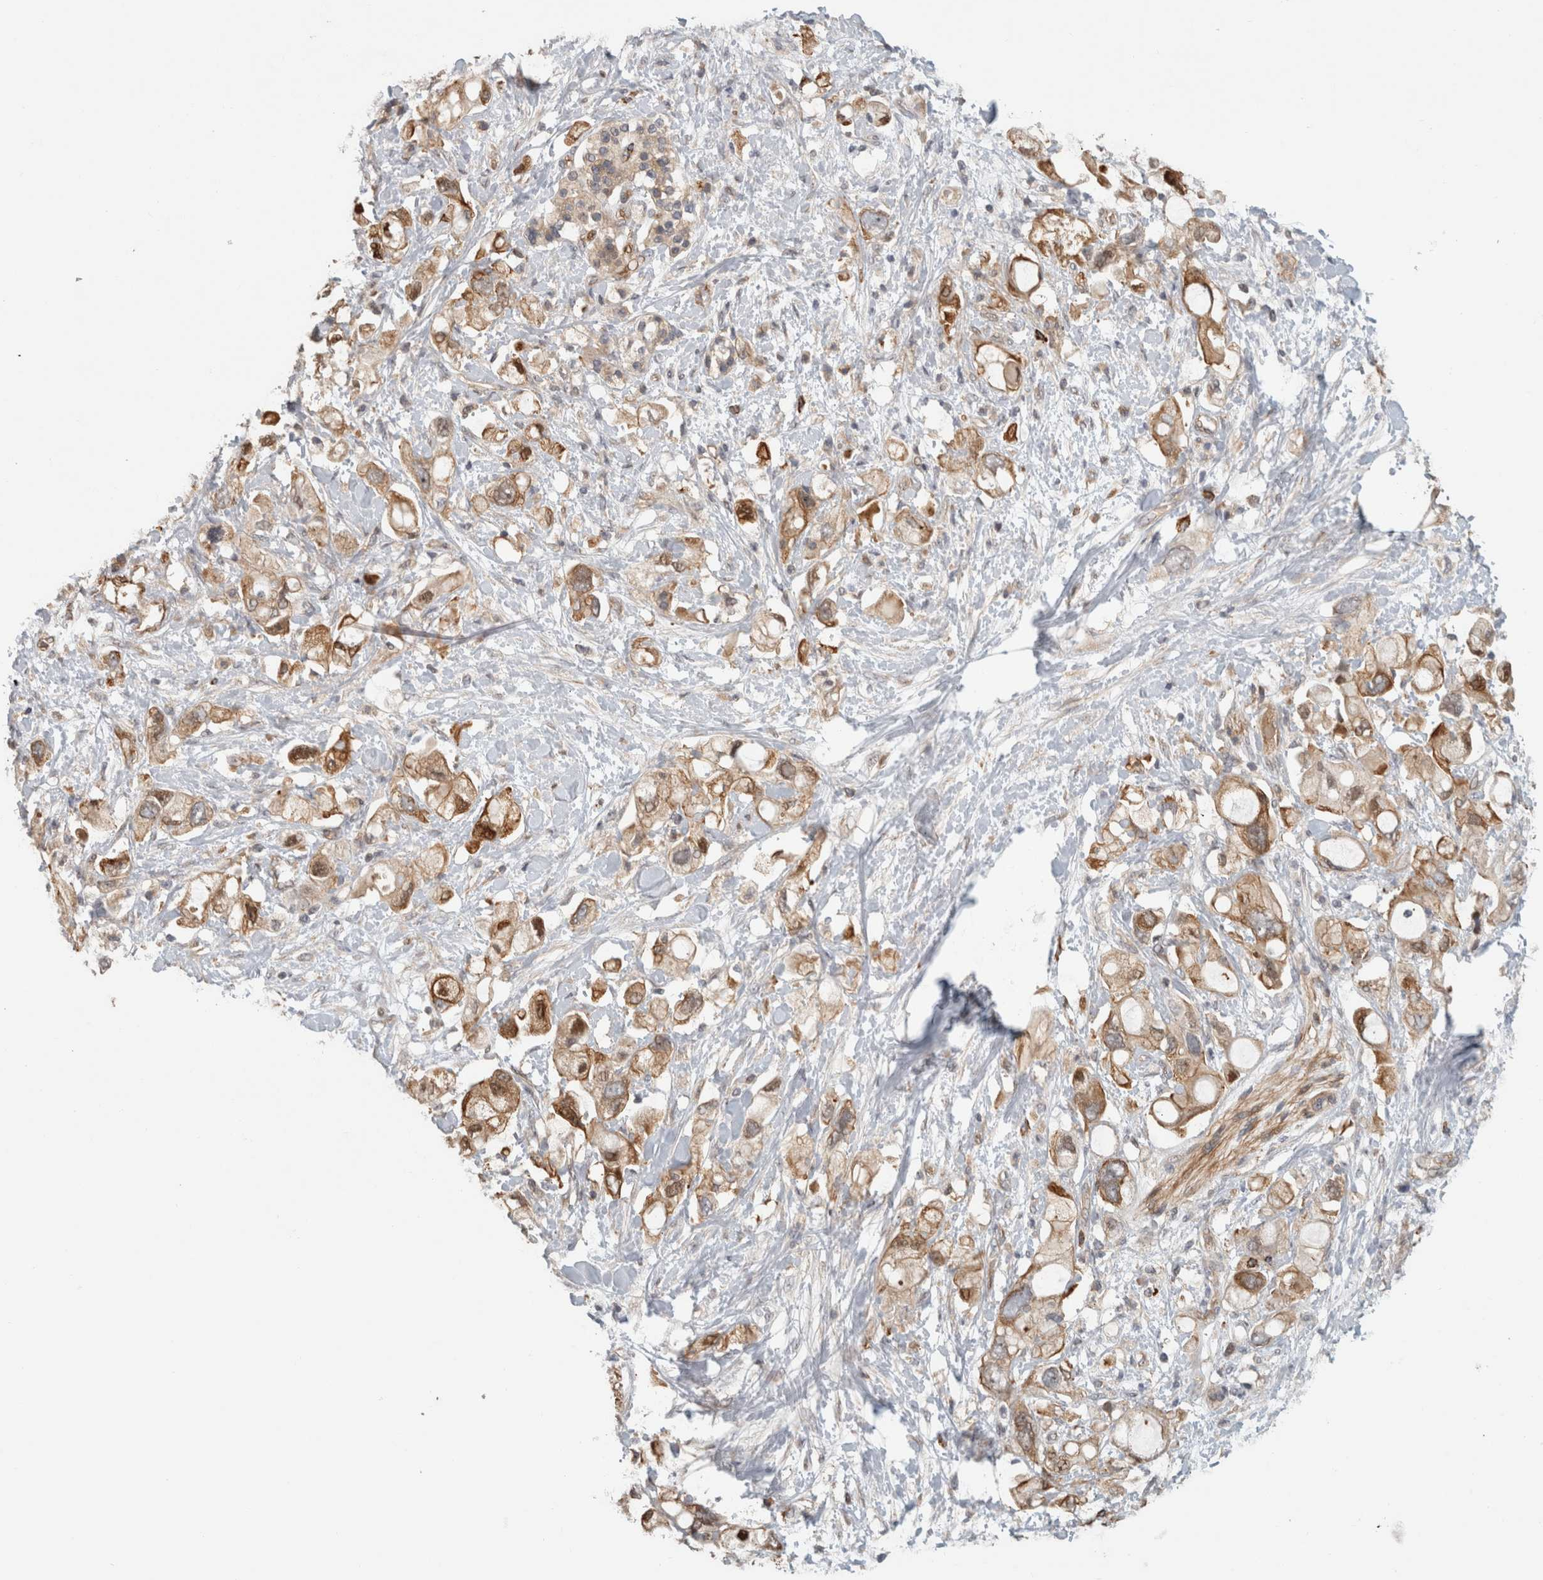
{"staining": {"intensity": "moderate", "quantity": ">75%", "location": "cytoplasmic/membranous"}, "tissue": "pancreatic cancer", "cell_type": "Tumor cells", "image_type": "cancer", "snomed": [{"axis": "morphology", "description": "Adenocarcinoma, NOS"}, {"axis": "topography", "description": "Pancreas"}], "caption": "Protein positivity by immunohistochemistry (IHC) demonstrates moderate cytoplasmic/membranous expression in about >75% of tumor cells in pancreatic cancer (adenocarcinoma). (brown staining indicates protein expression, while blue staining denotes nuclei).", "gene": "SIPA1L2", "patient": {"sex": "female", "age": 56}}